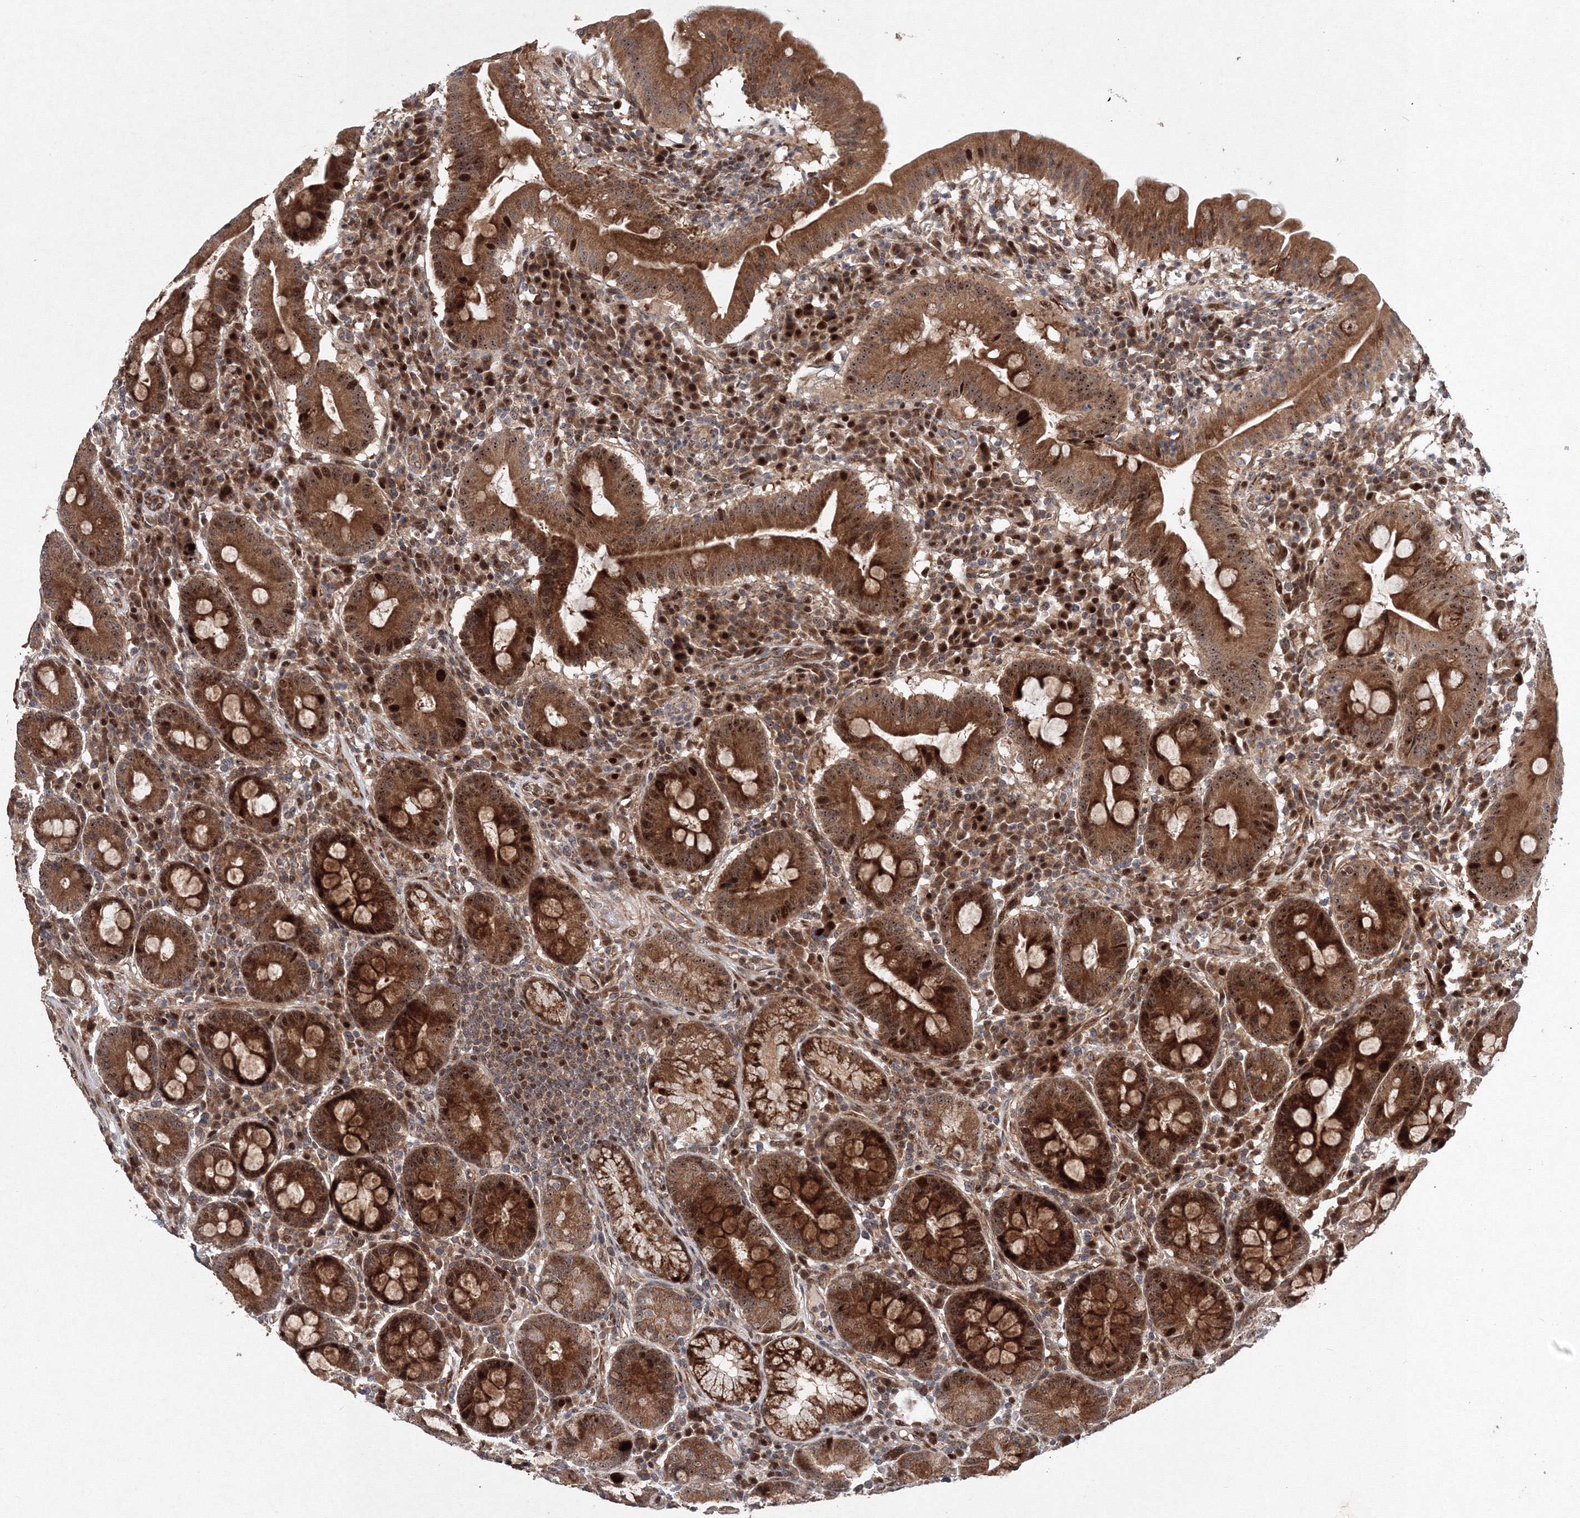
{"staining": {"intensity": "strong", "quantity": ">75%", "location": "cytoplasmic/membranous,nuclear"}, "tissue": "duodenum", "cell_type": "Glandular cells", "image_type": "normal", "snomed": [{"axis": "morphology", "description": "Normal tissue, NOS"}, {"axis": "topography", "description": "Duodenum"}], "caption": "Immunohistochemistry (IHC) micrograph of unremarkable human duodenum stained for a protein (brown), which displays high levels of strong cytoplasmic/membranous,nuclear staining in about >75% of glandular cells.", "gene": "ANKAR", "patient": {"sex": "male", "age": 50}}